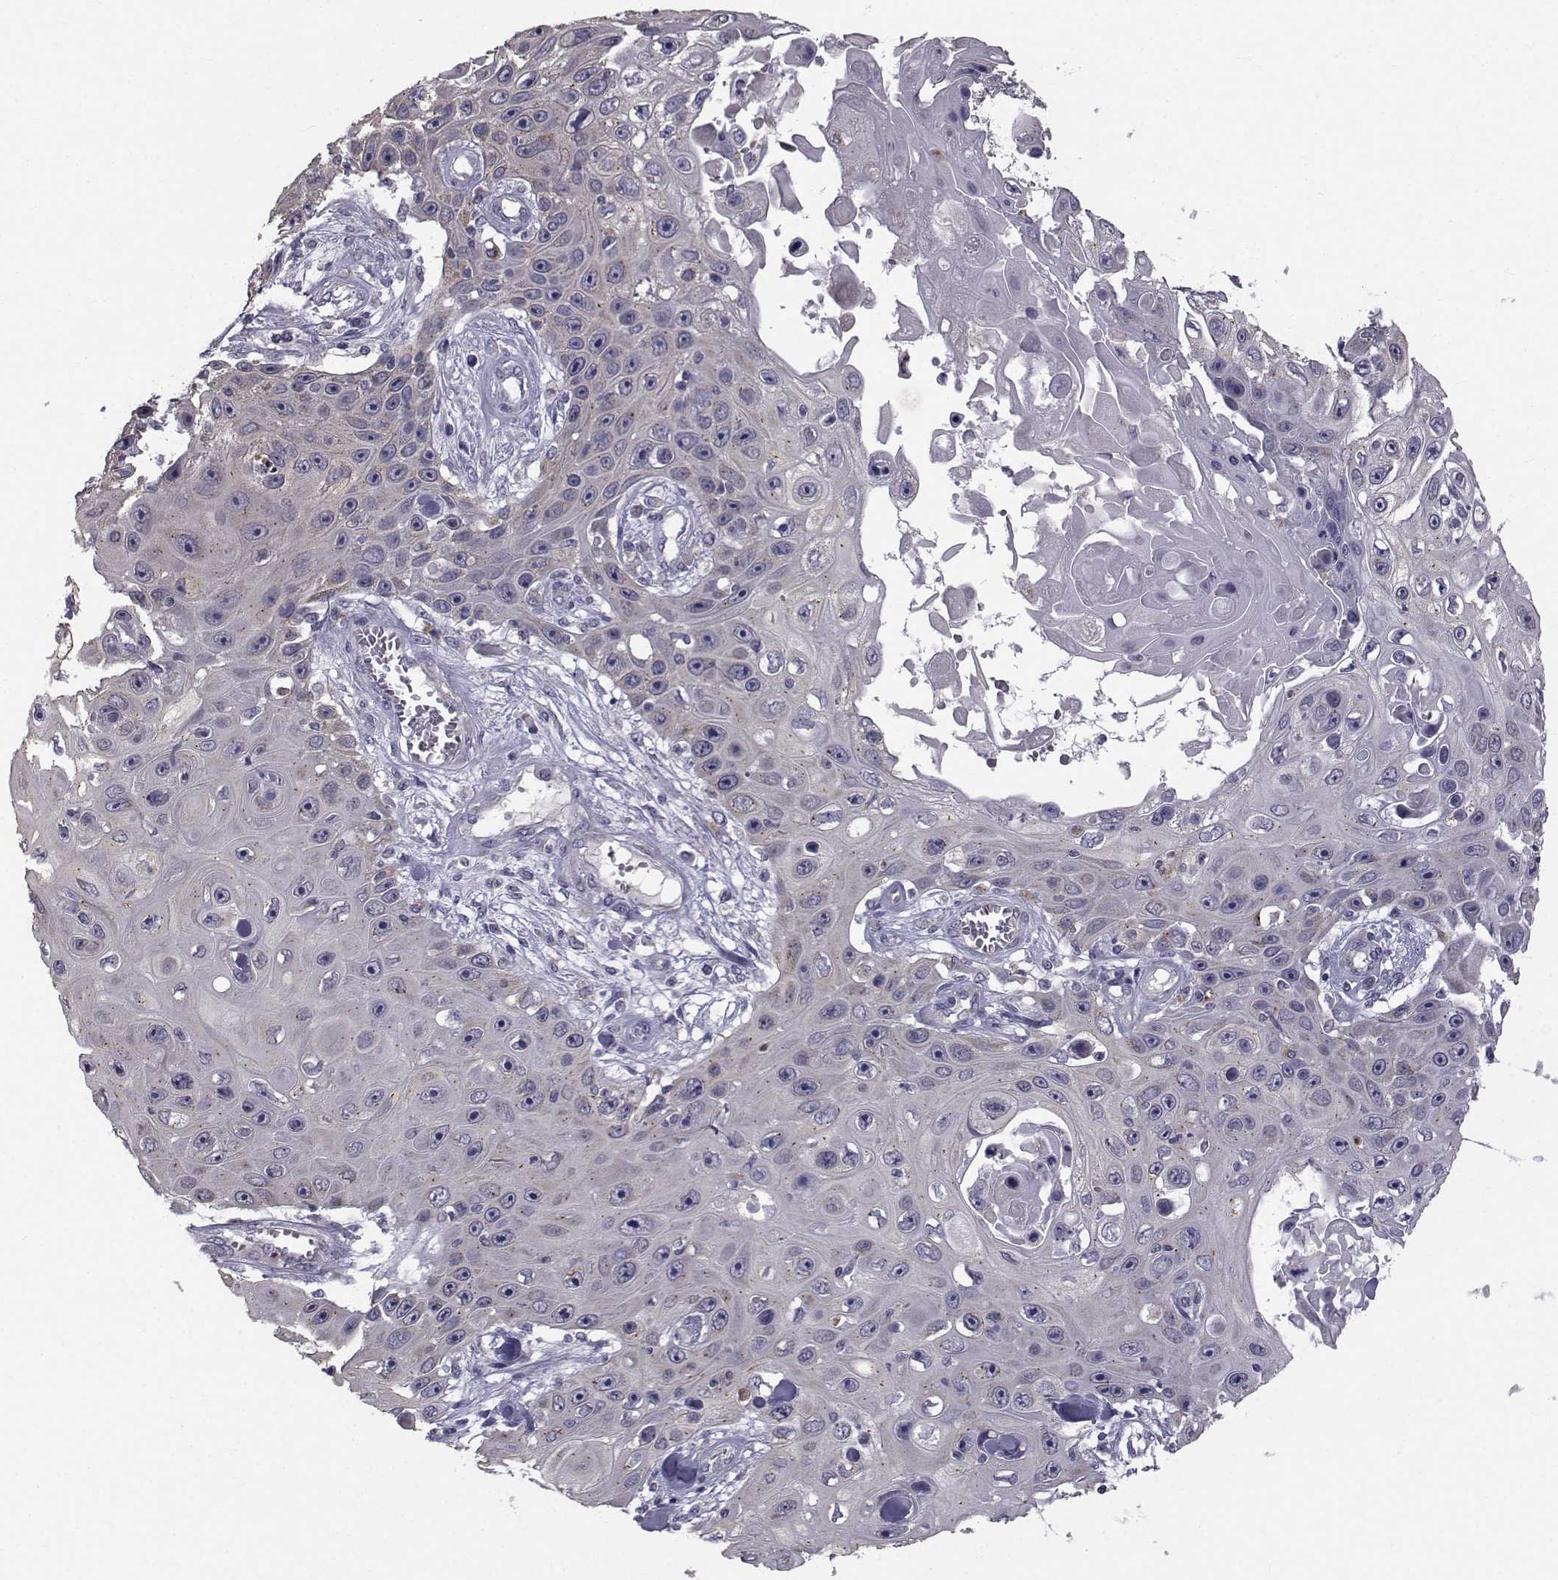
{"staining": {"intensity": "negative", "quantity": "none", "location": "none"}, "tissue": "skin cancer", "cell_type": "Tumor cells", "image_type": "cancer", "snomed": [{"axis": "morphology", "description": "Squamous cell carcinoma, NOS"}, {"axis": "topography", "description": "Skin"}], "caption": "Immunohistochemistry of human skin cancer demonstrates no staining in tumor cells.", "gene": "ANGPT1", "patient": {"sex": "male", "age": 82}}